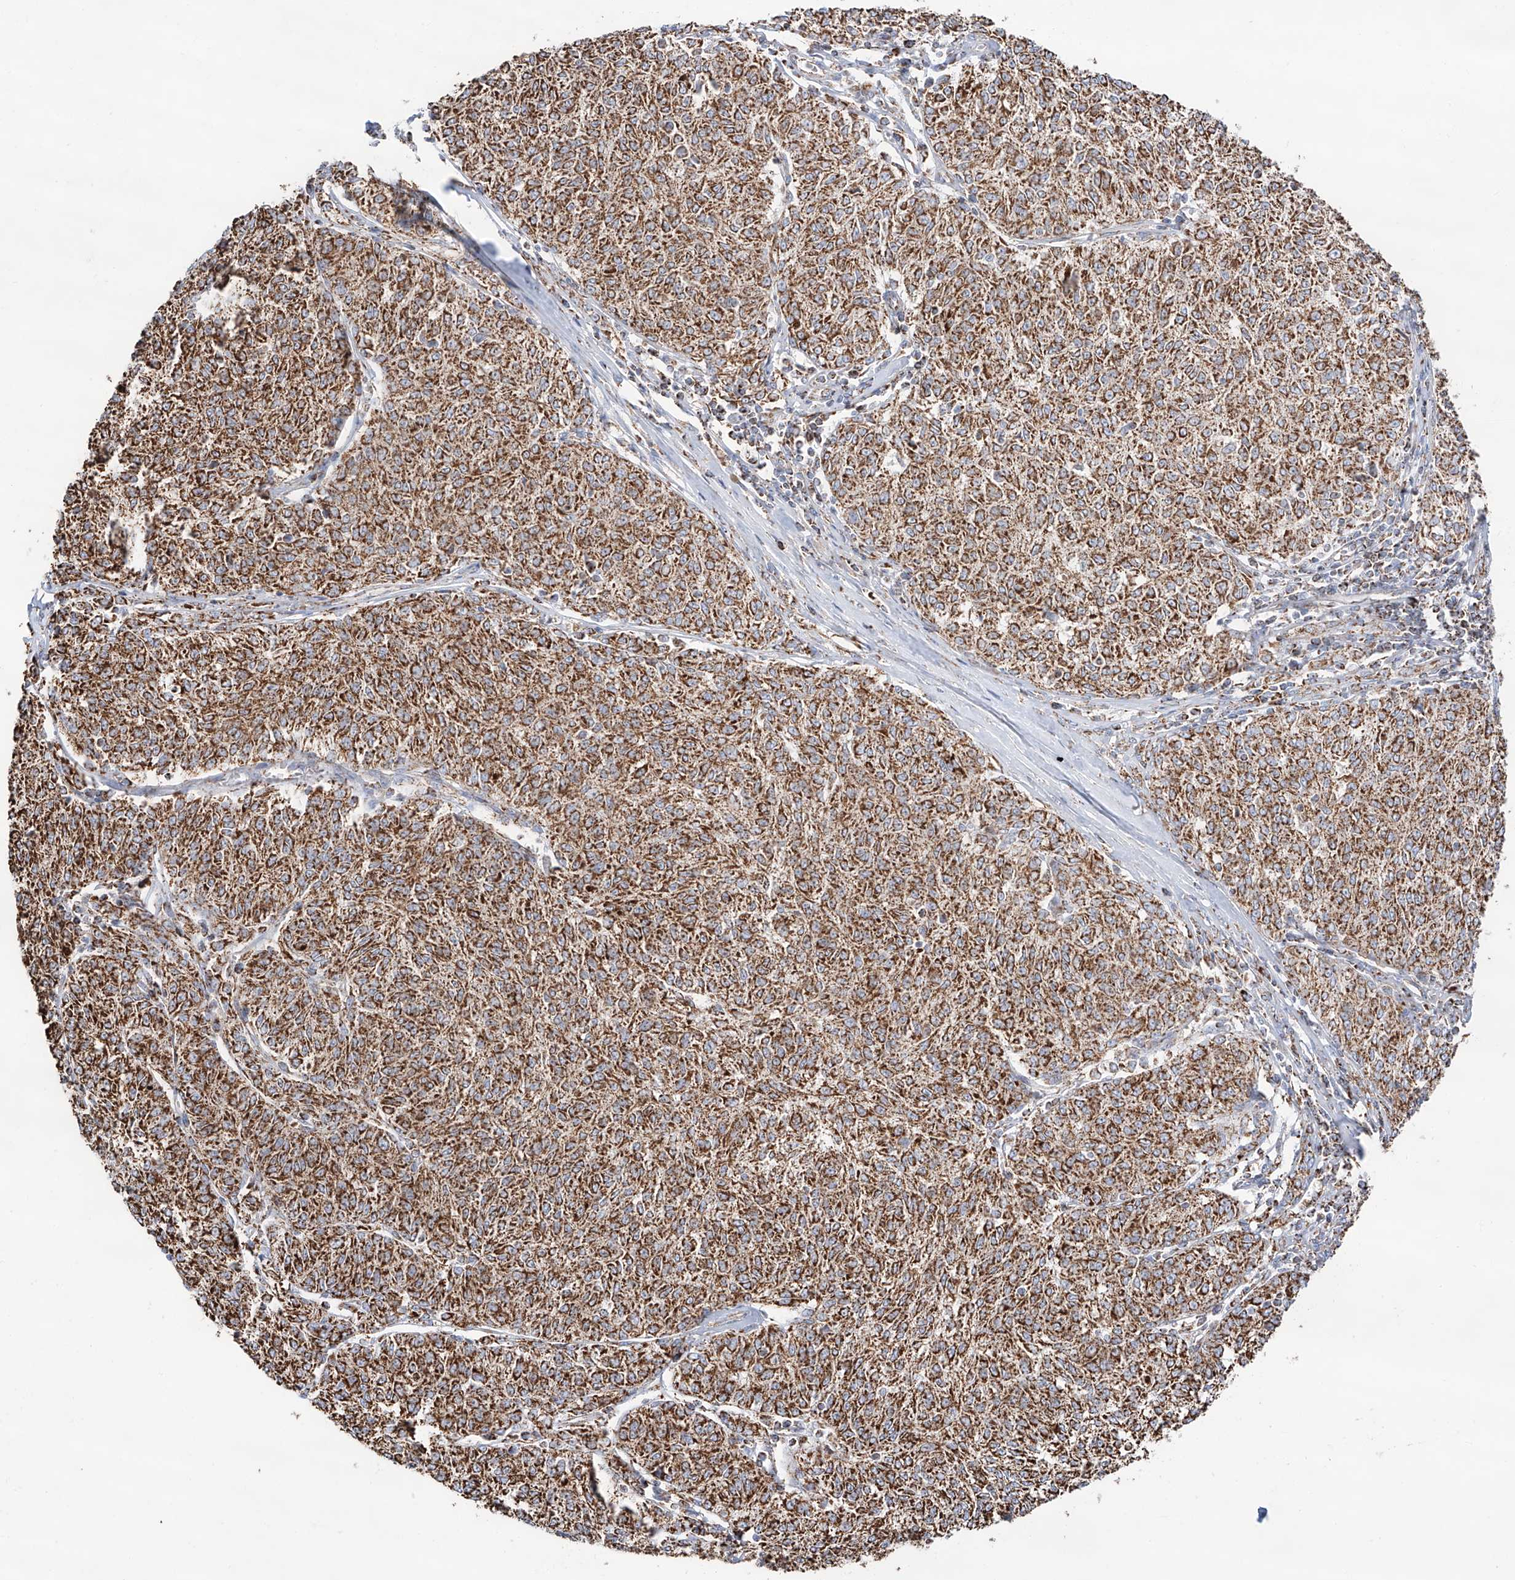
{"staining": {"intensity": "moderate", "quantity": ">75%", "location": "cytoplasmic/membranous"}, "tissue": "melanoma", "cell_type": "Tumor cells", "image_type": "cancer", "snomed": [{"axis": "morphology", "description": "Malignant melanoma, NOS"}, {"axis": "topography", "description": "Skin"}], "caption": "IHC of malignant melanoma reveals medium levels of moderate cytoplasmic/membranous positivity in approximately >75% of tumor cells.", "gene": "TTC27", "patient": {"sex": "female", "age": 72}}